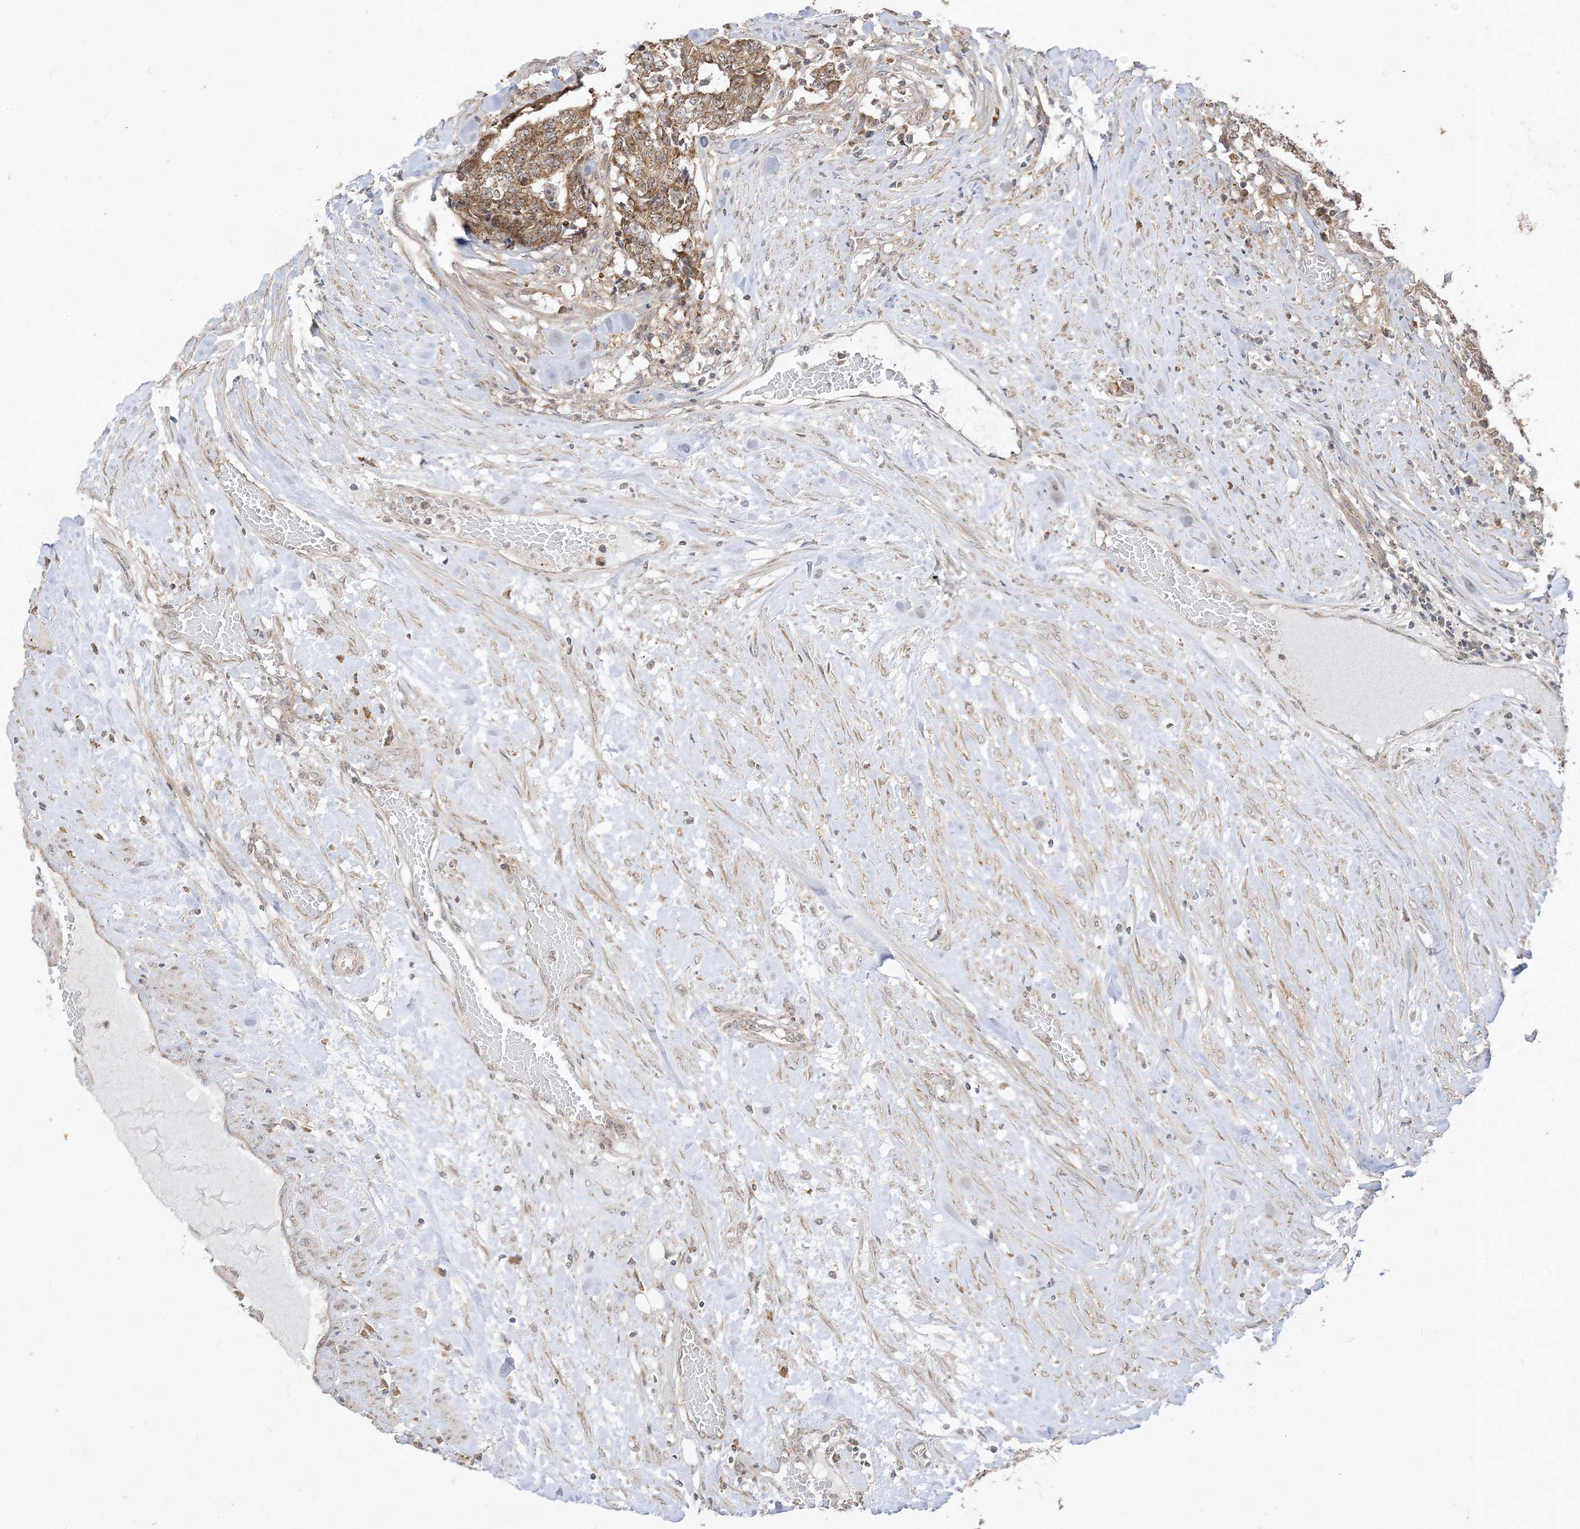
{"staining": {"intensity": "moderate", "quantity": ">75%", "location": "cytoplasmic/membranous"}, "tissue": "prostate cancer", "cell_type": "Tumor cells", "image_type": "cancer", "snomed": [{"axis": "morphology", "description": "Normal tissue, NOS"}, {"axis": "morphology", "description": "Adenocarcinoma, High grade"}, {"axis": "topography", "description": "Prostate"}, {"axis": "topography", "description": "Seminal veicle"}], "caption": "This is a histology image of IHC staining of prostate cancer (high-grade adenocarcinoma), which shows moderate staining in the cytoplasmic/membranous of tumor cells.", "gene": "SIRT3", "patient": {"sex": "male", "age": 55}}